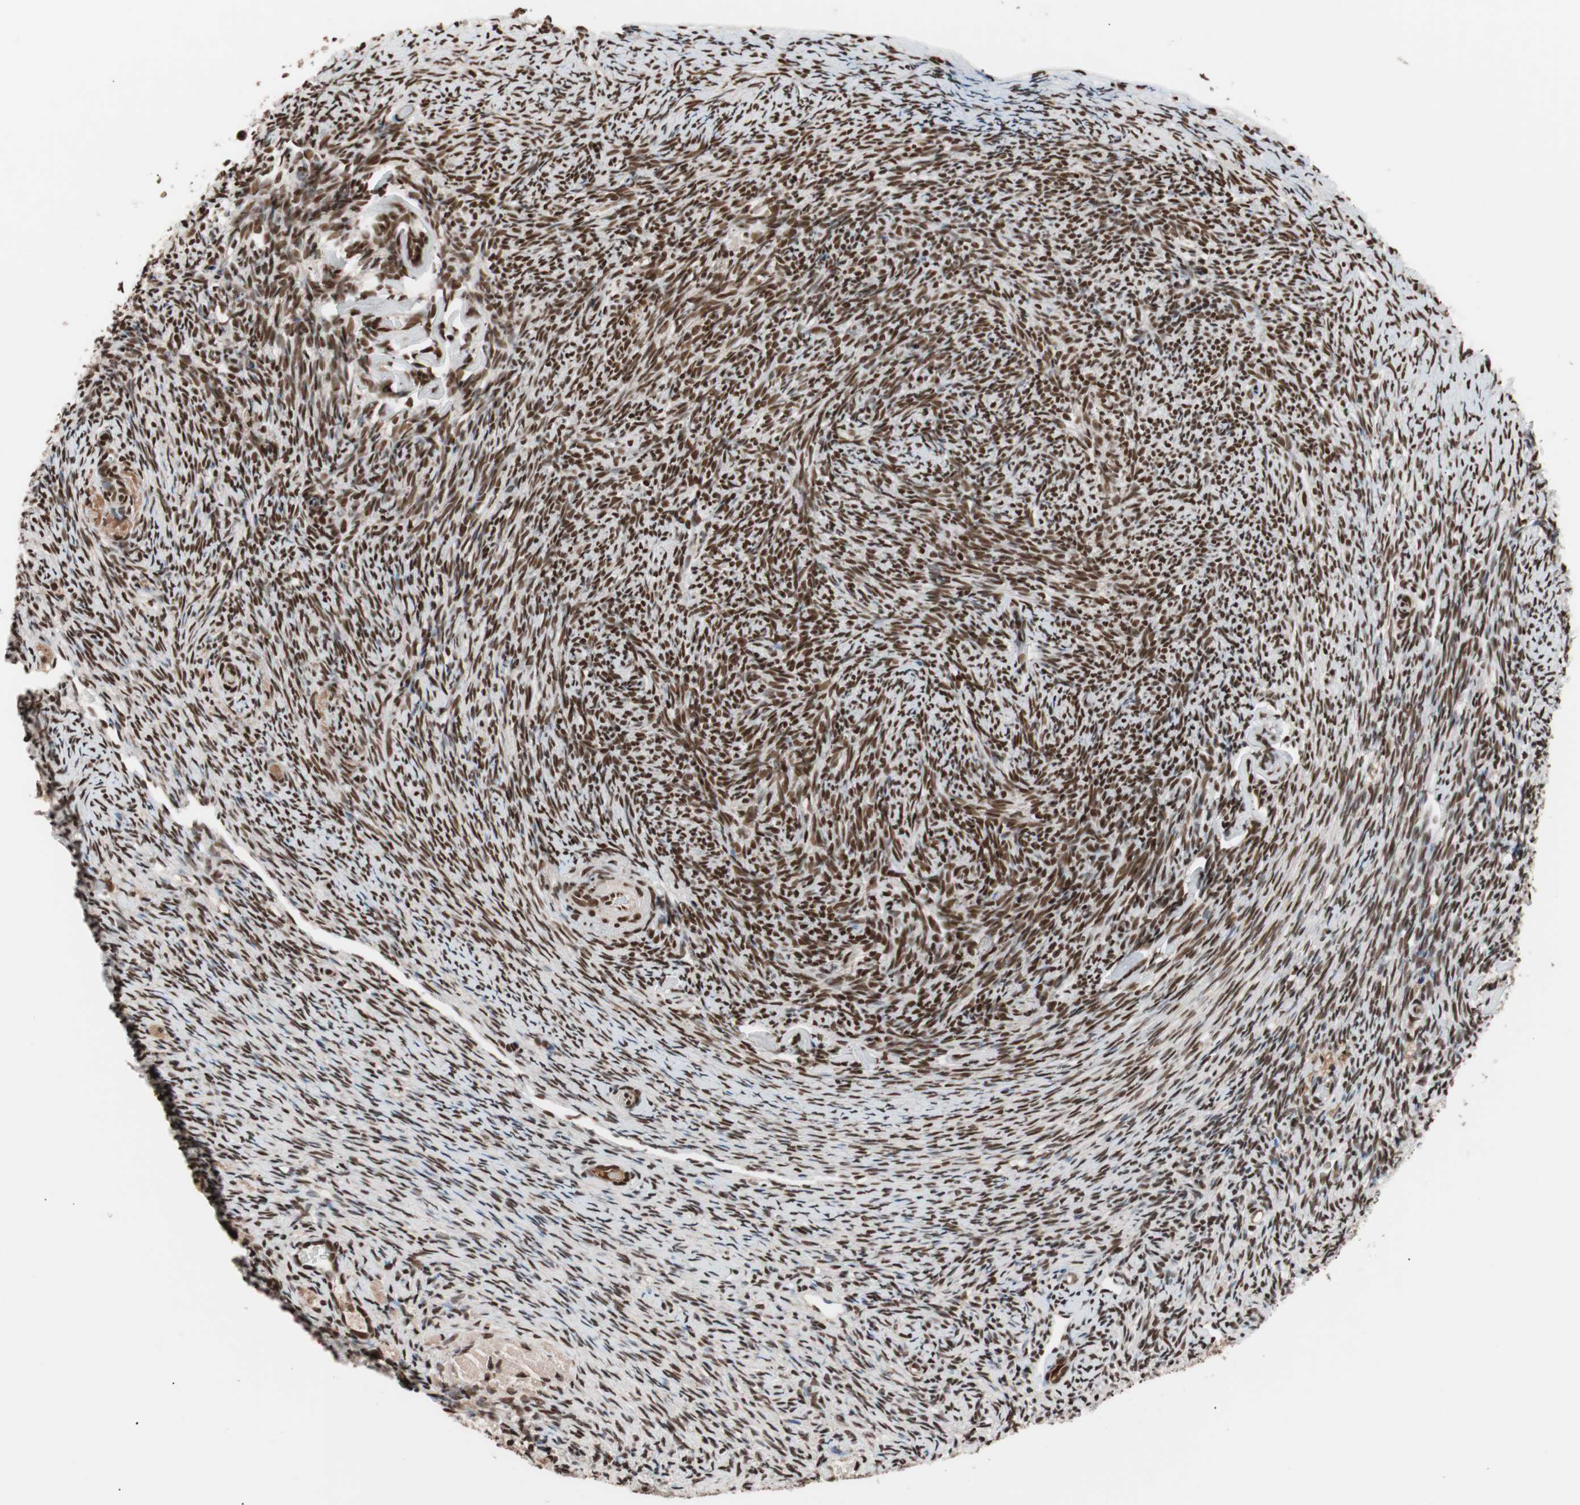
{"staining": {"intensity": "strong", "quantity": ">75%", "location": "nuclear"}, "tissue": "ovary", "cell_type": "Ovarian stroma cells", "image_type": "normal", "snomed": [{"axis": "morphology", "description": "Normal tissue, NOS"}, {"axis": "topography", "description": "Ovary"}], "caption": "This photomicrograph reveals immunohistochemistry (IHC) staining of benign ovary, with high strong nuclear expression in approximately >75% of ovarian stroma cells.", "gene": "CHAMP1", "patient": {"sex": "female", "age": 60}}